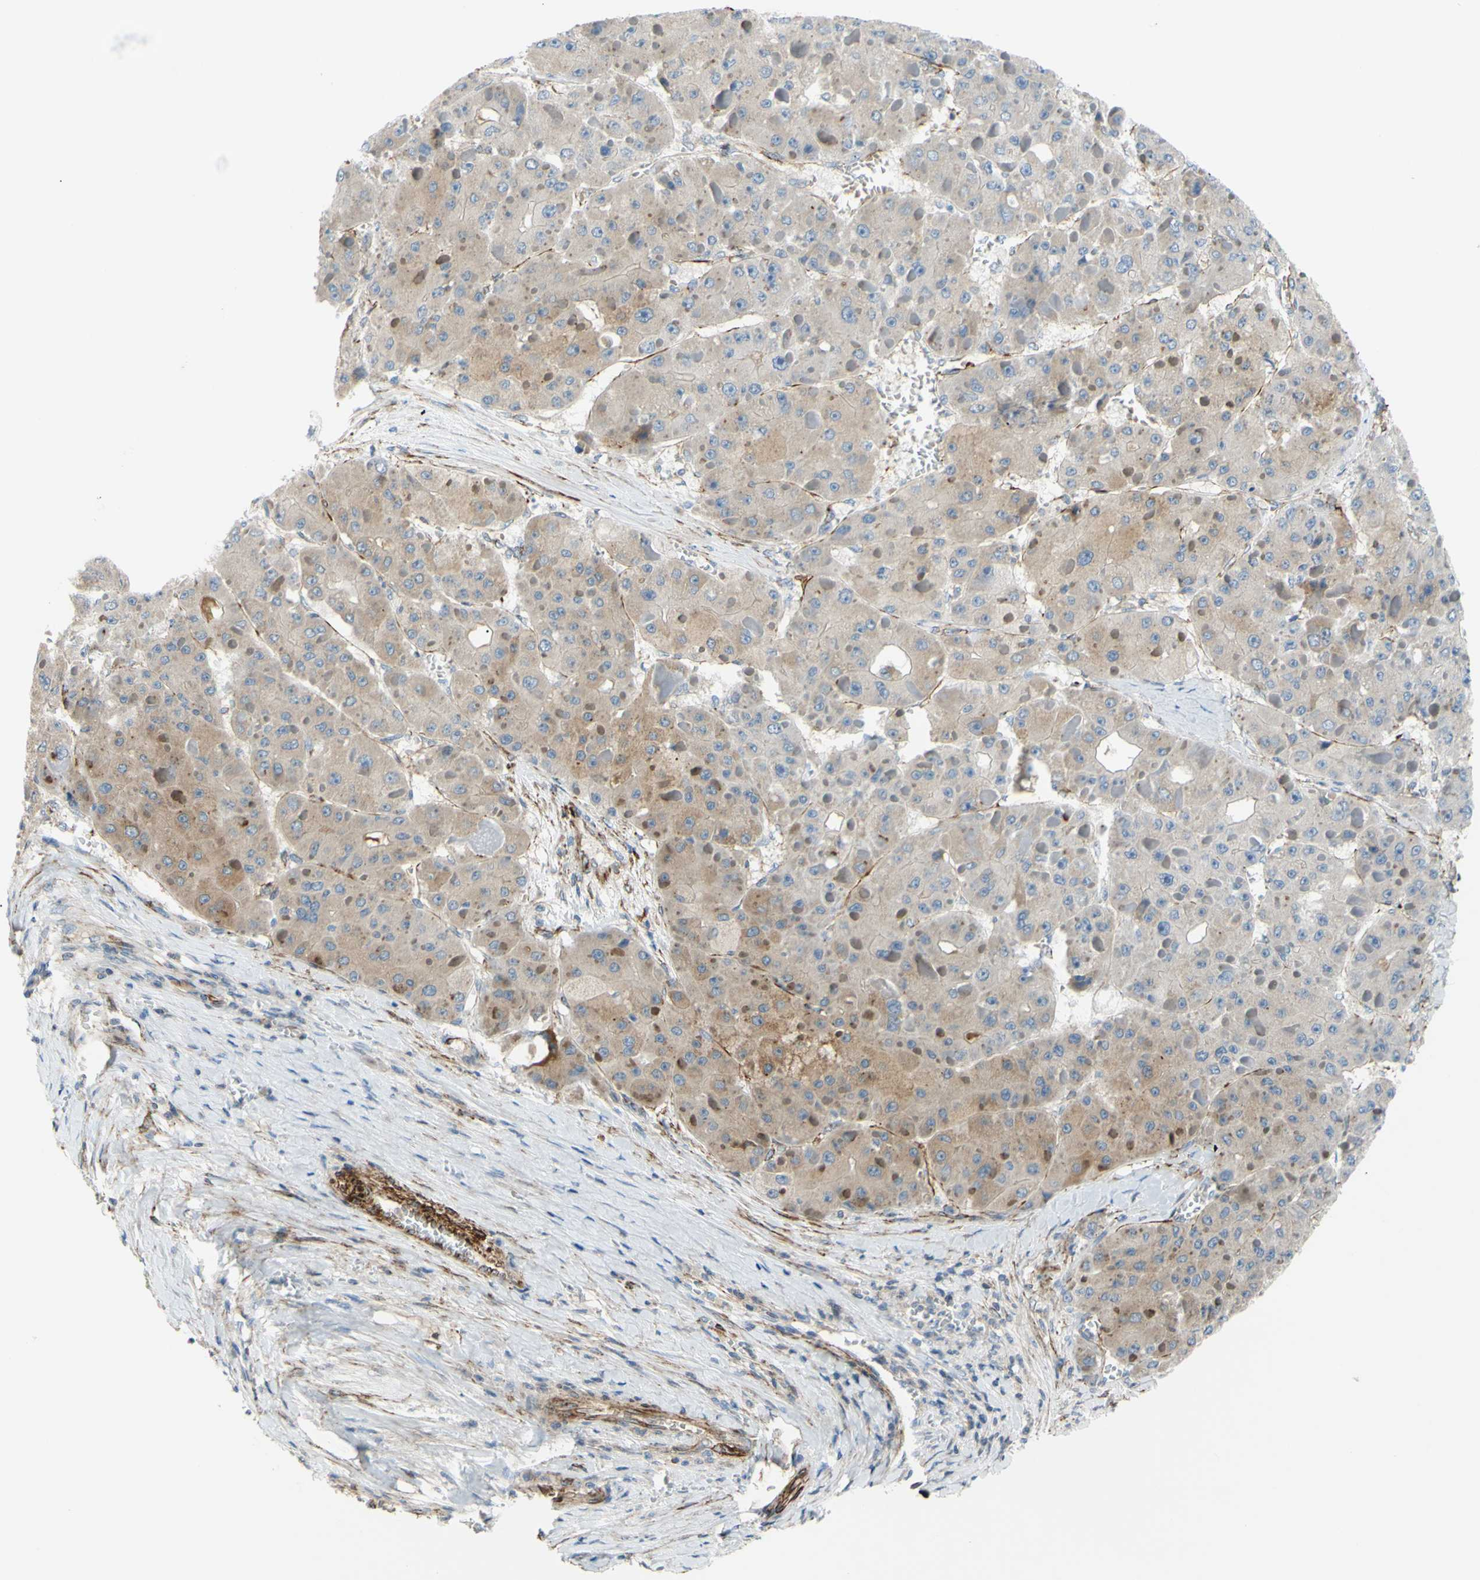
{"staining": {"intensity": "weak", "quantity": ">75%", "location": "cytoplasmic/membranous"}, "tissue": "liver cancer", "cell_type": "Tumor cells", "image_type": "cancer", "snomed": [{"axis": "morphology", "description": "Carcinoma, Hepatocellular, NOS"}, {"axis": "topography", "description": "Liver"}], "caption": "Liver cancer stained for a protein (brown) displays weak cytoplasmic/membranous positive staining in about >75% of tumor cells.", "gene": "PRRG2", "patient": {"sex": "female", "age": 73}}